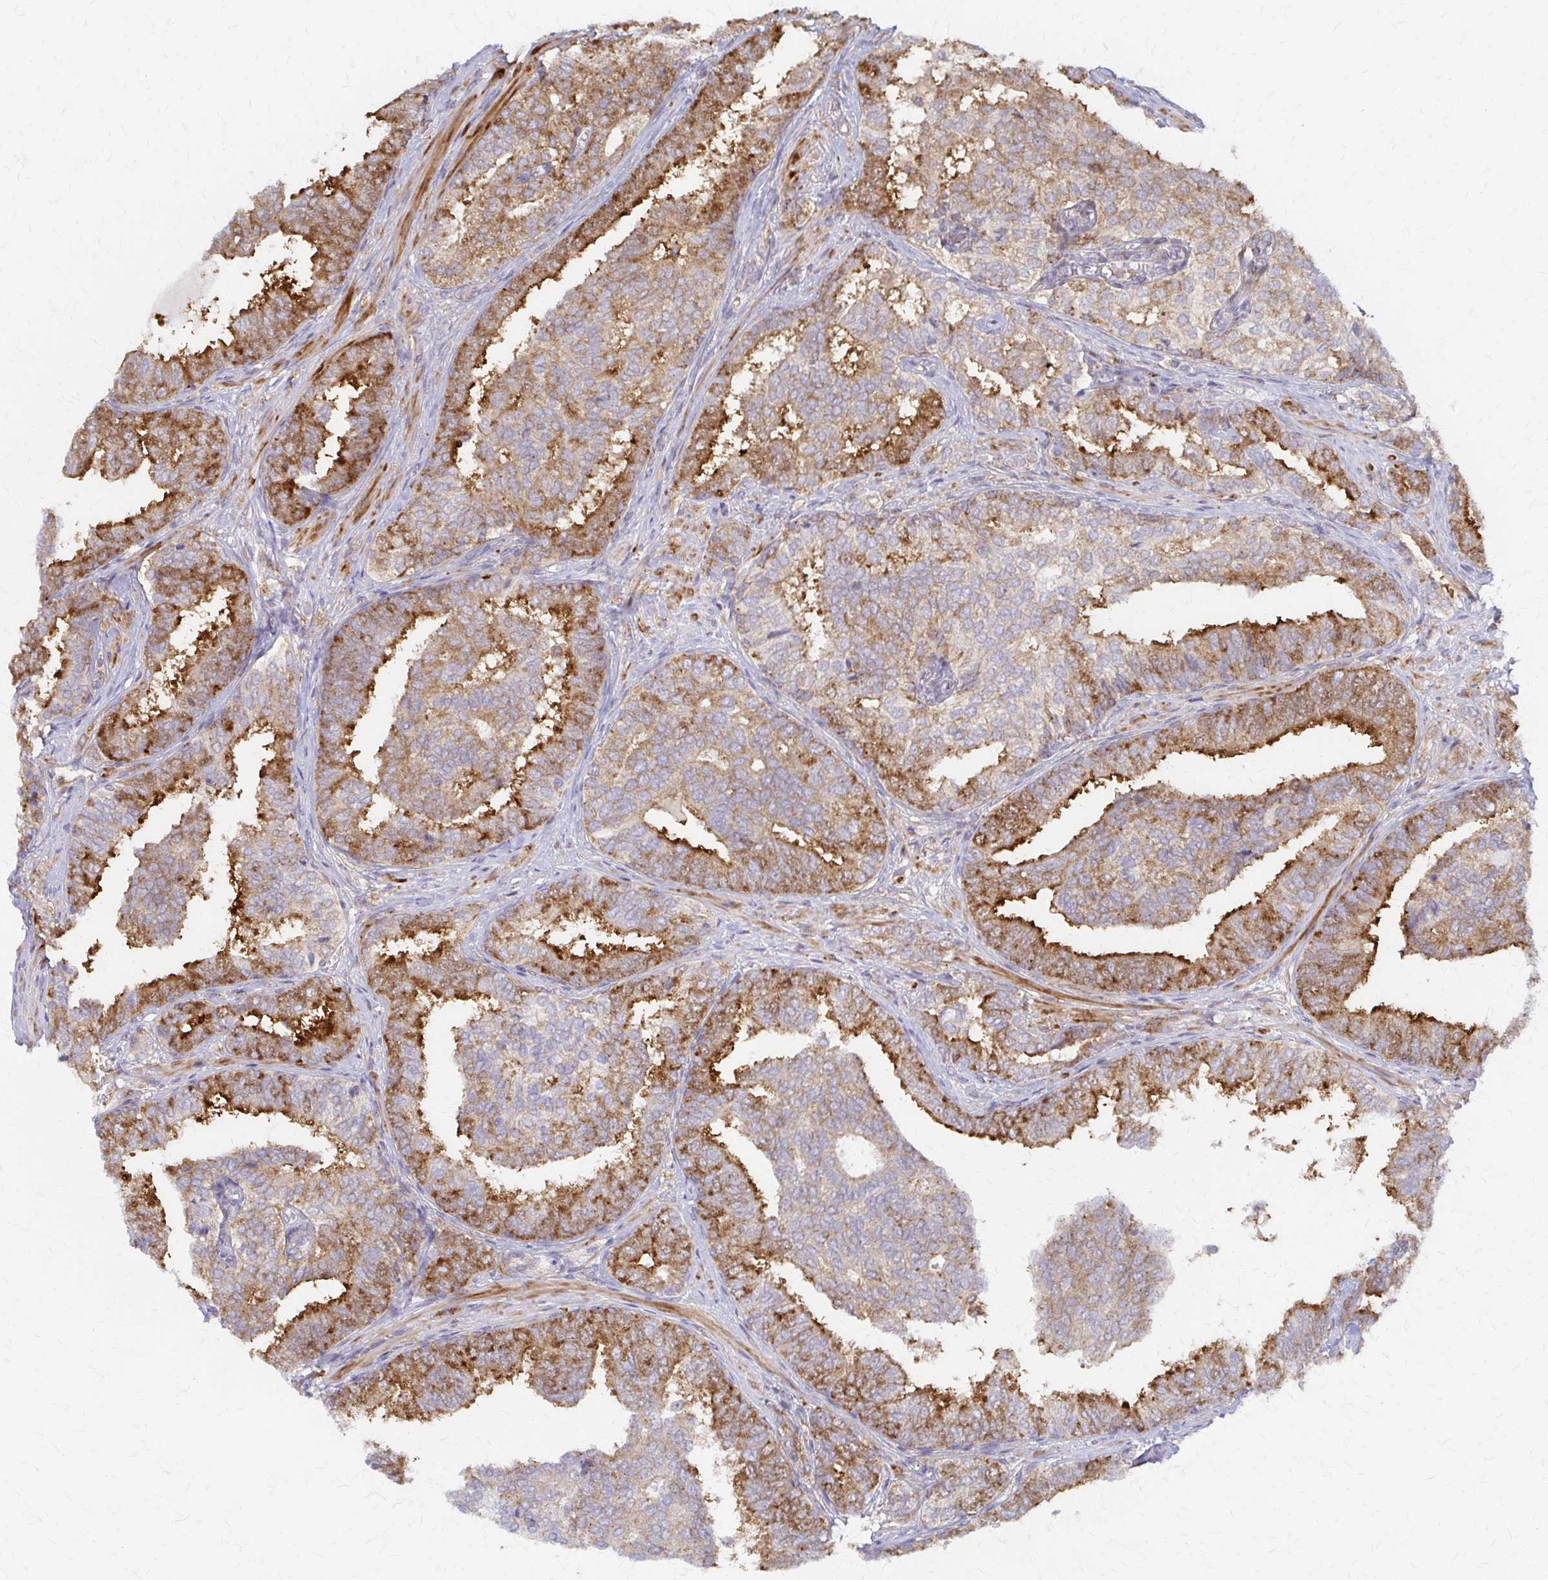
{"staining": {"intensity": "strong", "quantity": "25%-75%", "location": "cytoplasmic/membranous"}, "tissue": "prostate cancer", "cell_type": "Tumor cells", "image_type": "cancer", "snomed": [{"axis": "morphology", "description": "Adenocarcinoma, High grade"}, {"axis": "topography", "description": "Prostate"}], "caption": "Protein expression analysis of high-grade adenocarcinoma (prostate) reveals strong cytoplasmic/membranous staining in about 25%-75% of tumor cells.", "gene": "ARHGAP35", "patient": {"sex": "male", "age": 72}}